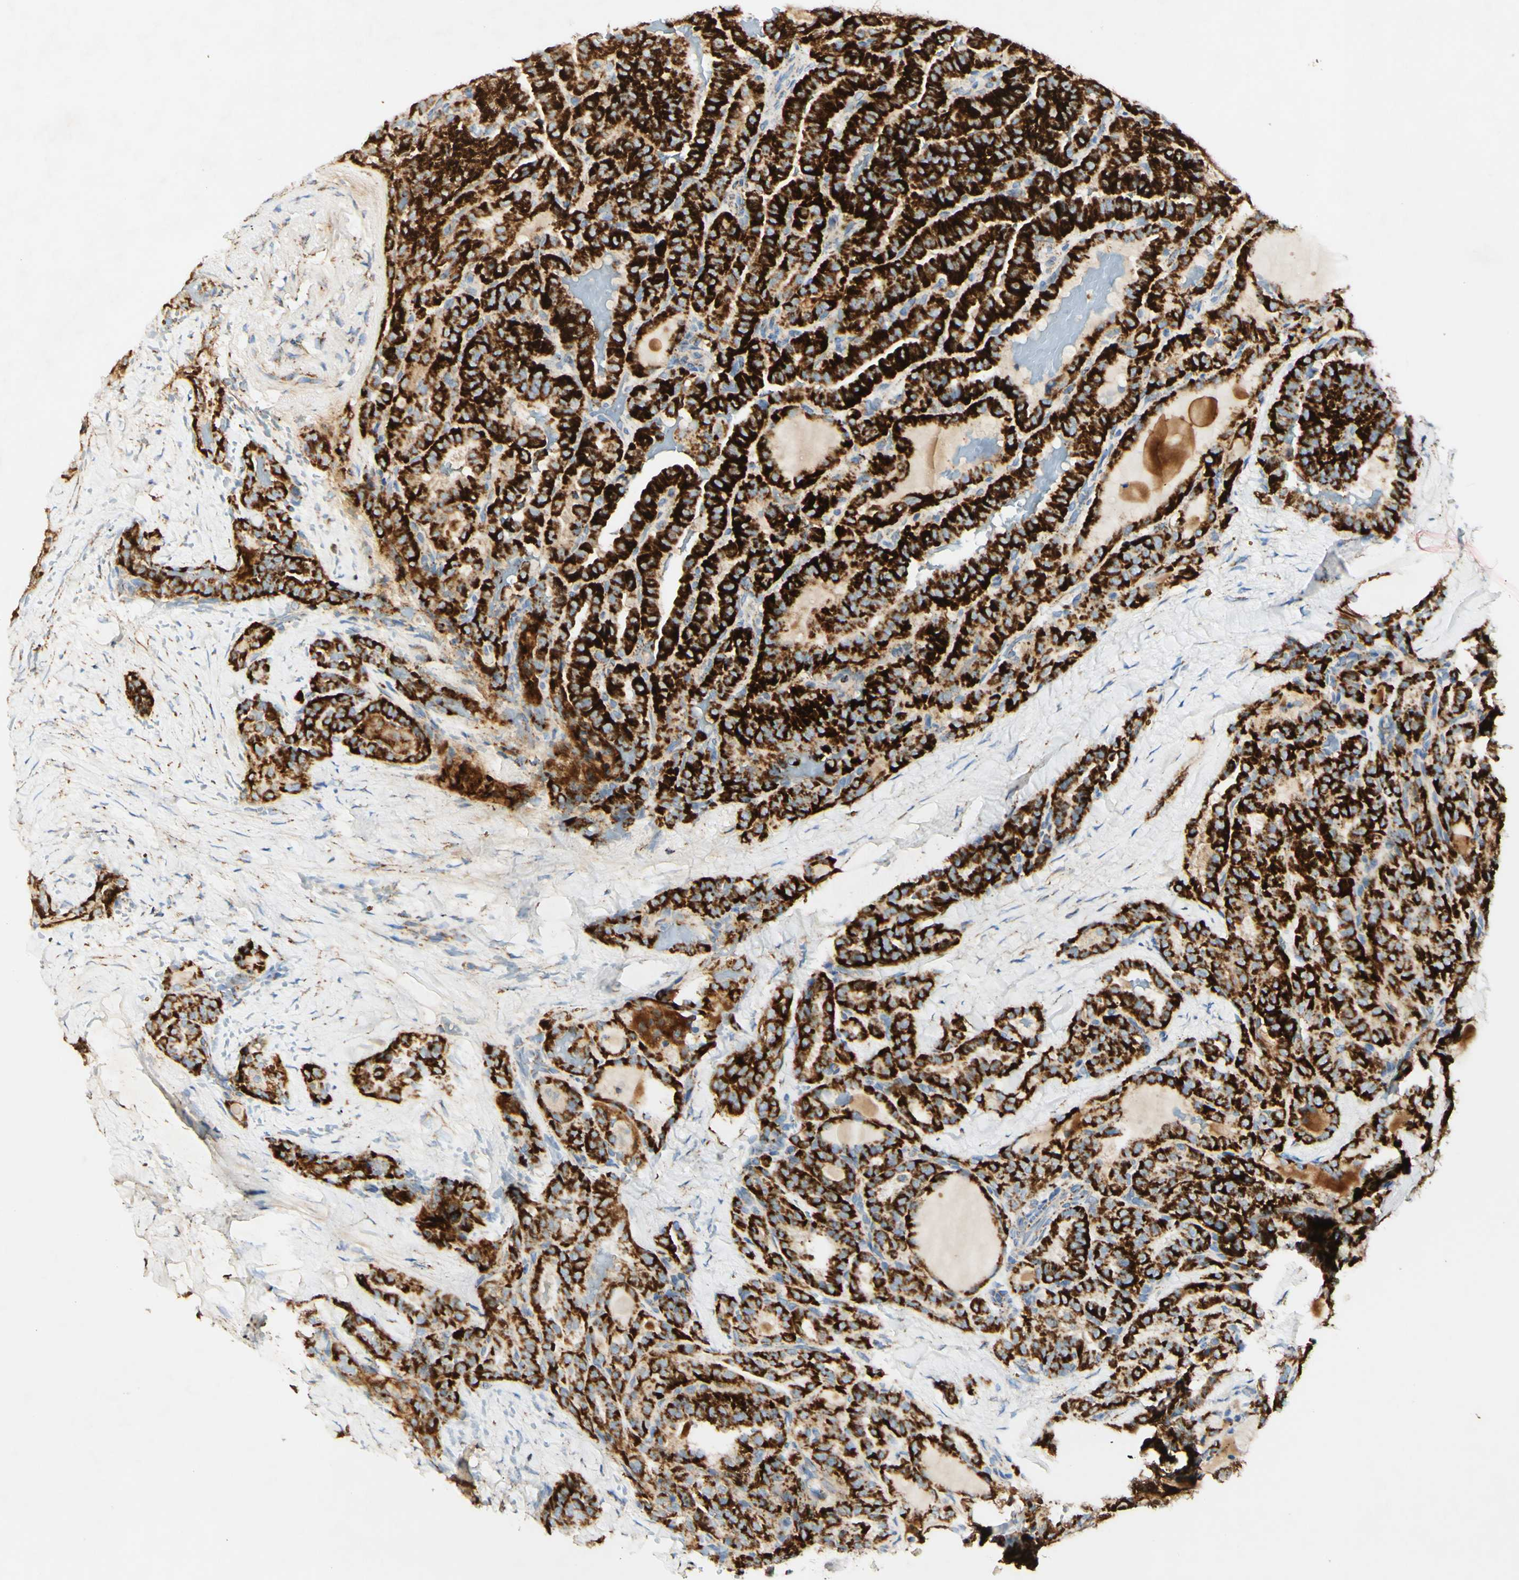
{"staining": {"intensity": "strong", "quantity": ">75%", "location": "cytoplasmic/membranous"}, "tissue": "thyroid cancer", "cell_type": "Tumor cells", "image_type": "cancer", "snomed": [{"axis": "morphology", "description": "Papillary adenocarcinoma, NOS"}, {"axis": "topography", "description": "Thyroid gland"}], "caption": "A micrograph of papillary adenocarcinoma (thyroid) stained for a protein displays strong cytoplasmic/membranous brown staining in tumor cells.", "gene": "OXCT1", "patient": {"sex": "male", "age": 77}}